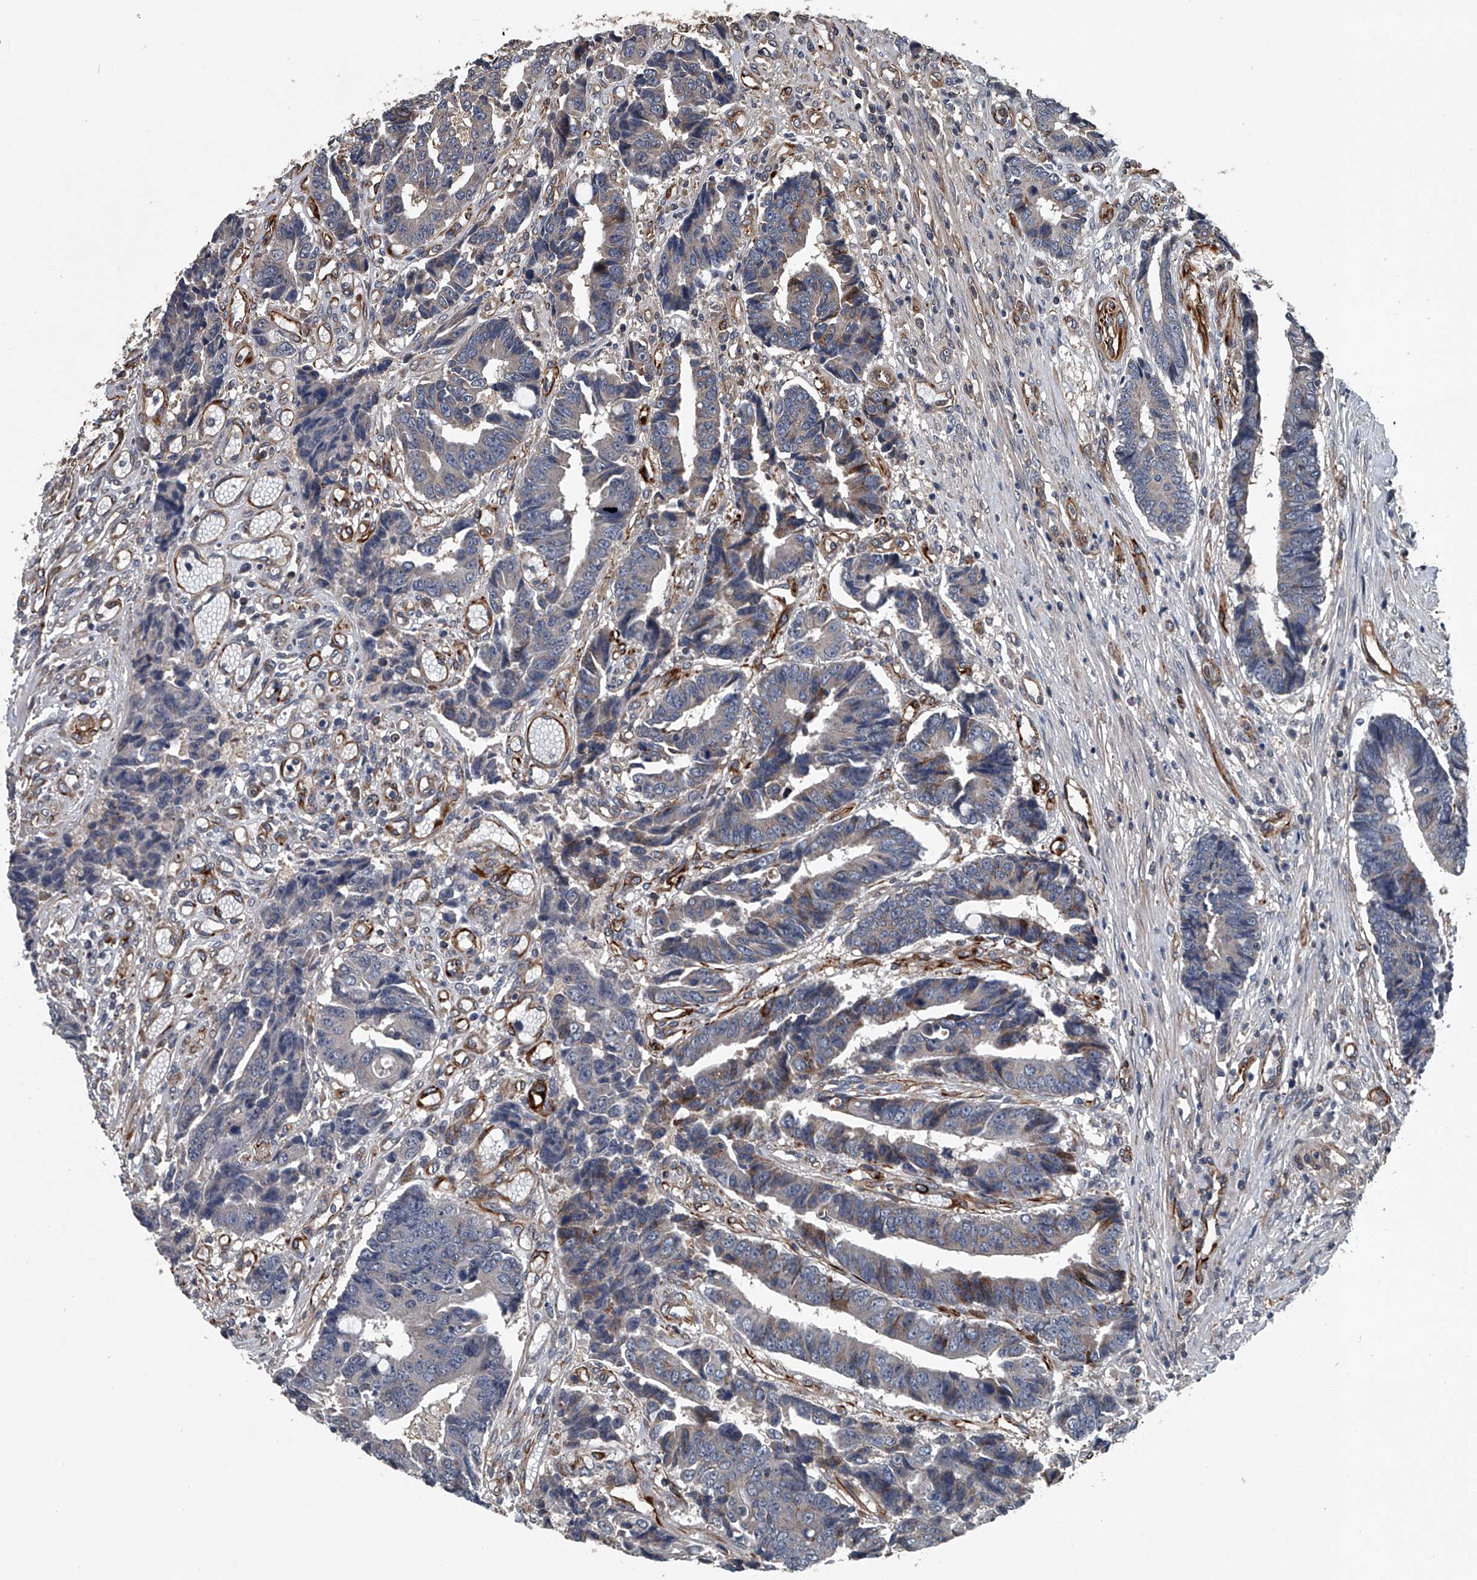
{"staining": {"intensity": "weak", "quantity": "<25%", "location": "cytoplasmic/membranous"}, "tissue": "colorectal cancer", "cell_type": "Tumor cells", "image_type": "cancer", "snomed": [{"axis": "morphology", "description": "Adenocarcinoma, NOS"}, {"axis": "topography", "description": "Rectum"}], "caption": "Immunohistochemistry (IHC) micrograph of colorectal cancer (adenocarcinoma) stained for a protein (brown), which reveals no staining in tumor cells.", "gene": "LDLRAD2", "patient": {"sex": "male", "age": 84}}